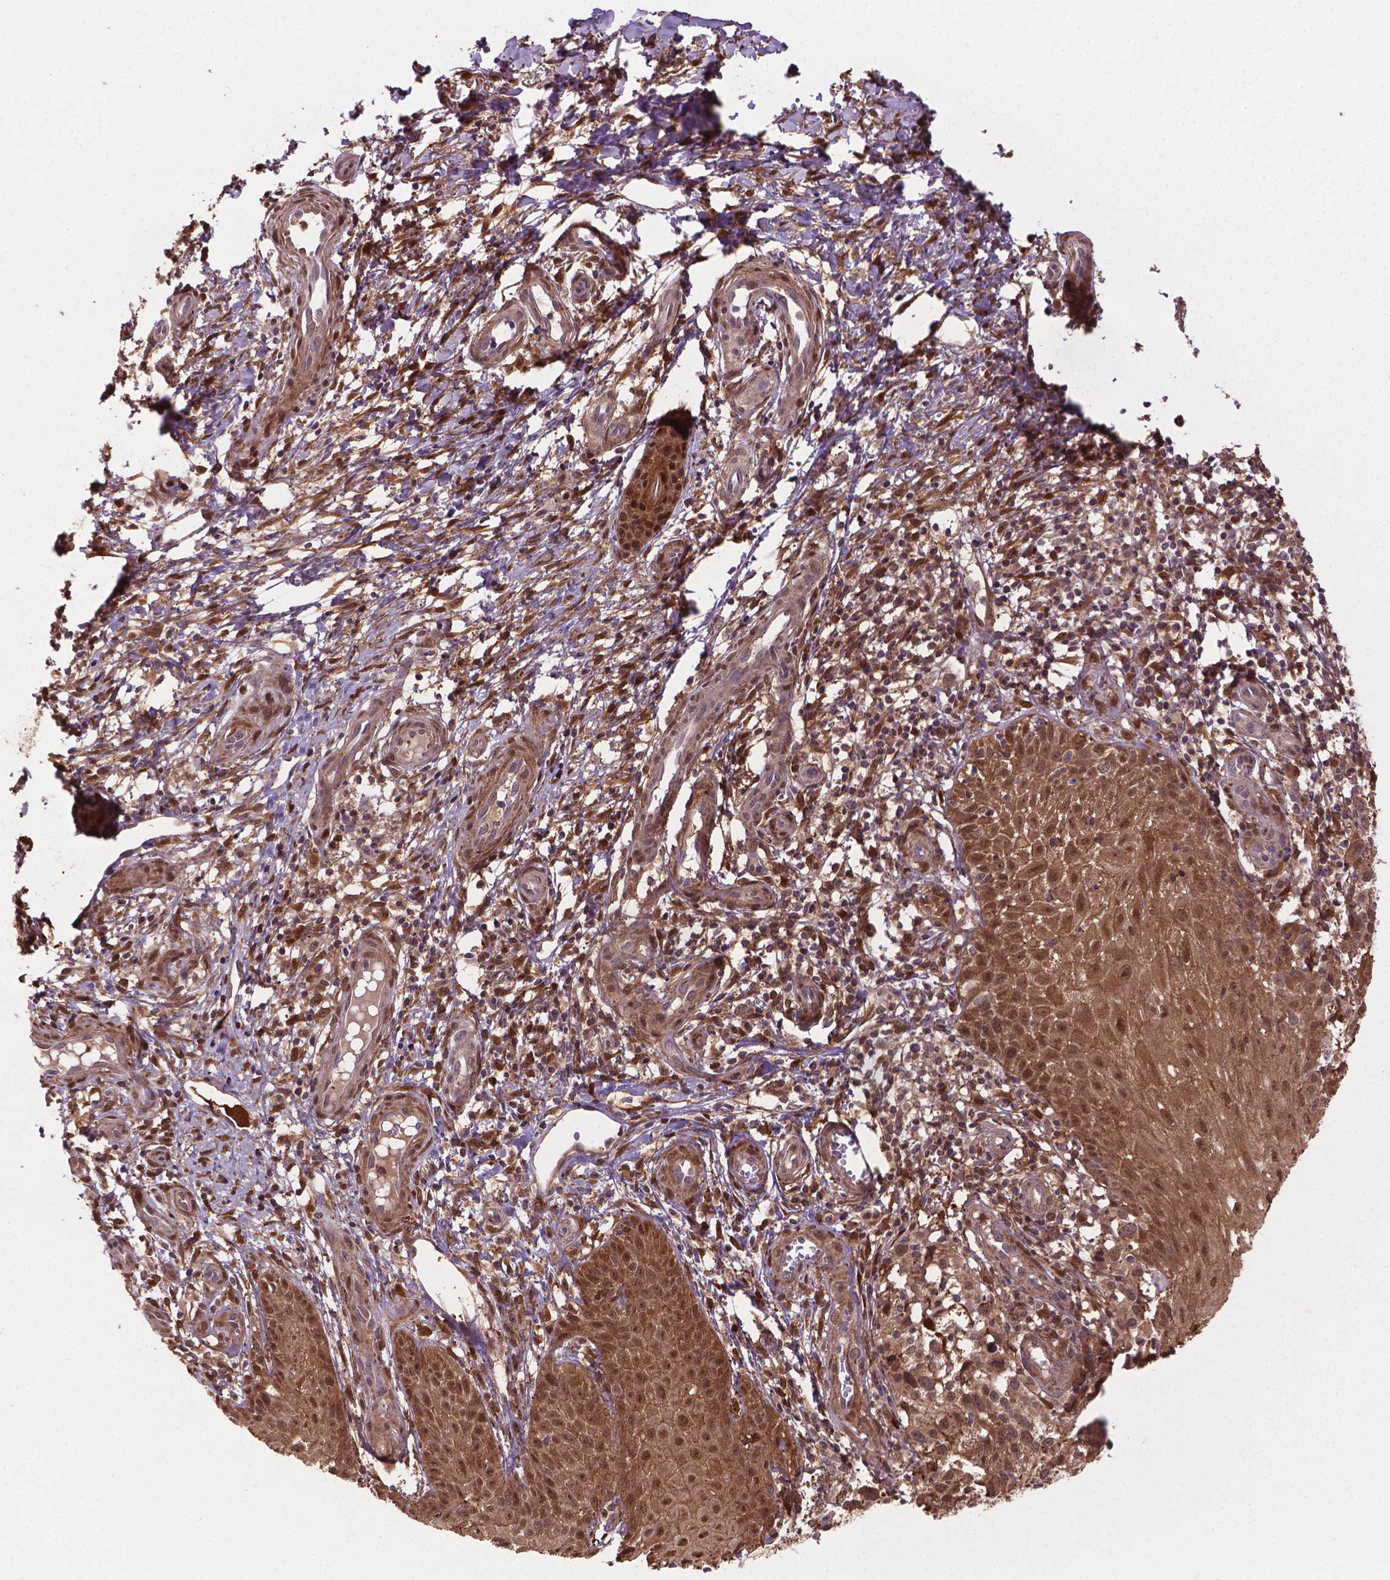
{"staining": {"intensity": "moderate", "quantity": ">75%", "location": "cytoplasmic/membranous,nuclear"}, "tissue": "melanoma", "cell_type": "Tumor cells", "image_type": "cancer", "snomed": [{"axis": "morphology", "description": "Malignant melanoma, NOS"}, {"axis": "topography", "description": "Skin"}], "caption": "Immunohistochemical staining of melanoma displays moderate cytoplasmic/membranous and nuclear protein positivity in approximately >75% of tumor cells.", "gene": "PLIN3", "patient": {"sex": "female", "age": 53}}